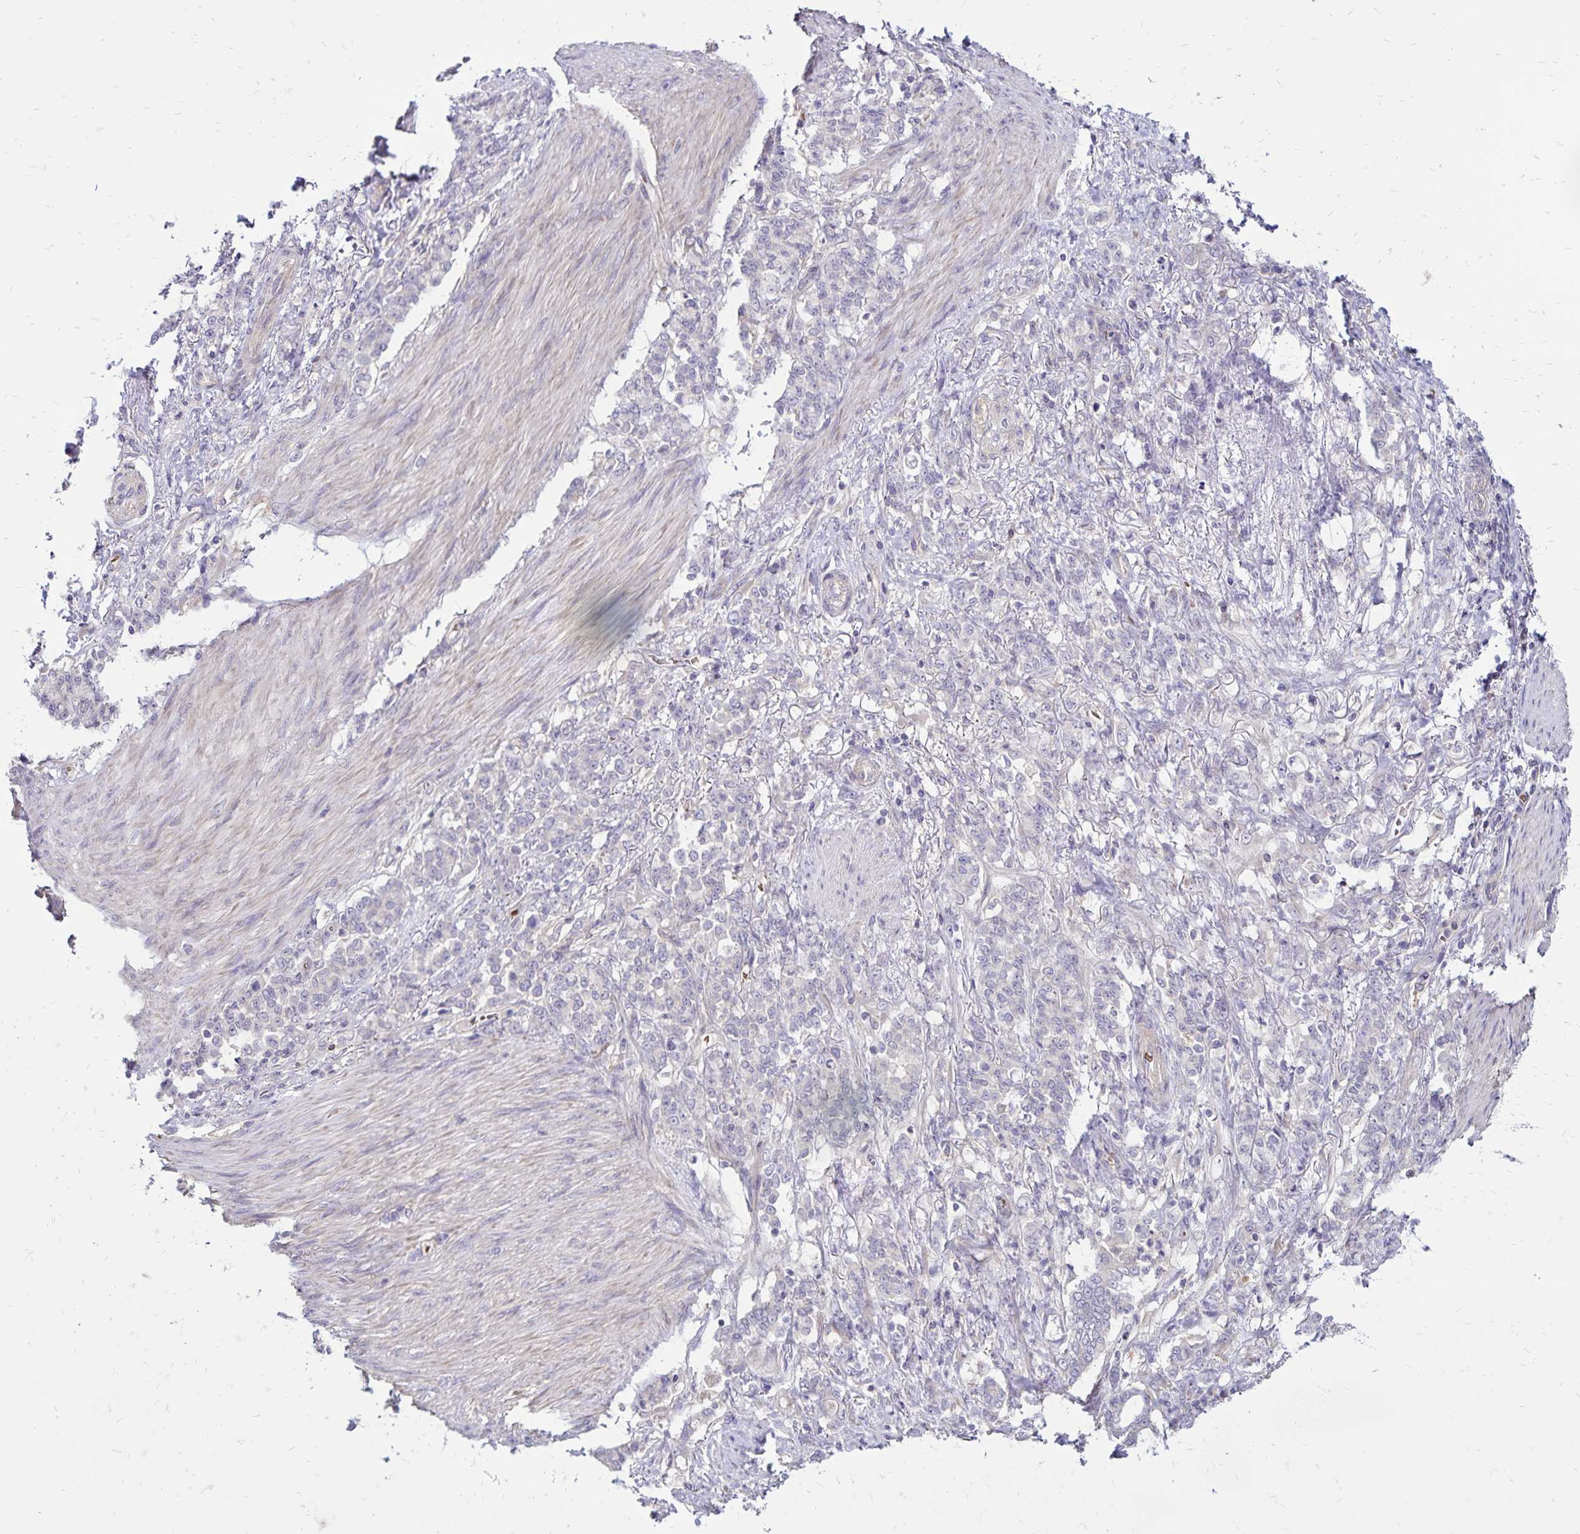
{"staining": {"intensity": "negative", "quantity": "none", "location": "none"}, "tissue": "stomach cancer", "cell_type": "Tumor cells", "image_type": "cancer", "snomed": [{"axis": "morphology", "description": "Adenocarcinoma, NOS"}, {"axis": "topography", "description": "Stomach"}], "caption": "Histopathology image shows no significant protein staining in tumor cells of stomach cancer.", "gene": "FSD1", "patient": {"sex": "female", "age": 79}}